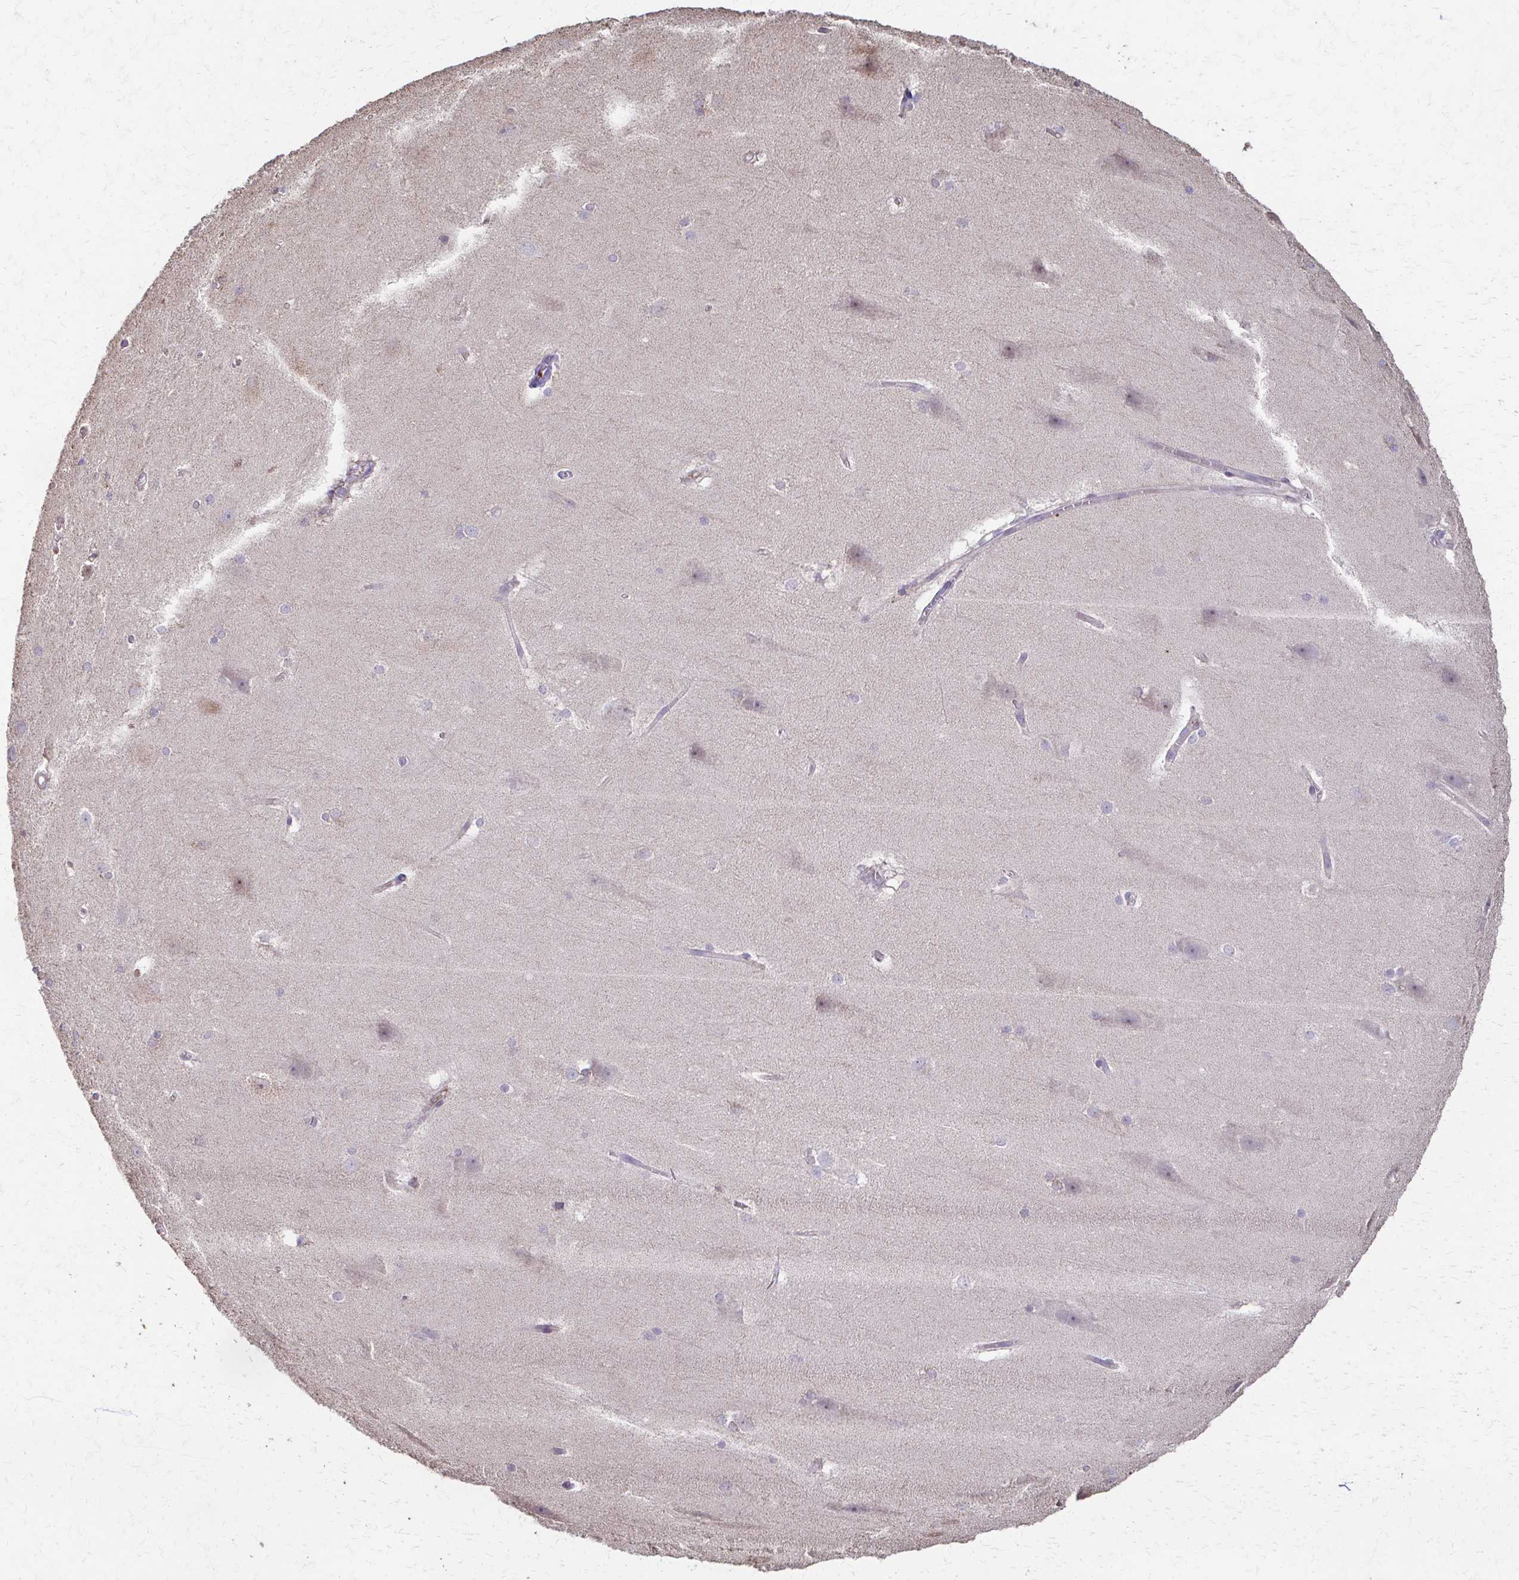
{"staining": {"intensity": "negative", "quantity": "none", "location": "none"}, "tissue": "hippocampus", "cell_type": "Glial cells", "image_type": "normal", "snomed": [{"axis": "morphology", "description": "Normal tissue, NOS"}, {"axis": "topography", "description": "Cerebral cortex"}, {"axis": "topography", "description": "Hippocampus"}], "caption": "This is a photomicrograph of IHC staining of unremarkable hippocampus, which shows no expression in glial cells. (DAB immunohistochemistry, high magnification).", "gene": "IL18BP", "patient": {"sex": "female", "age": 19}}